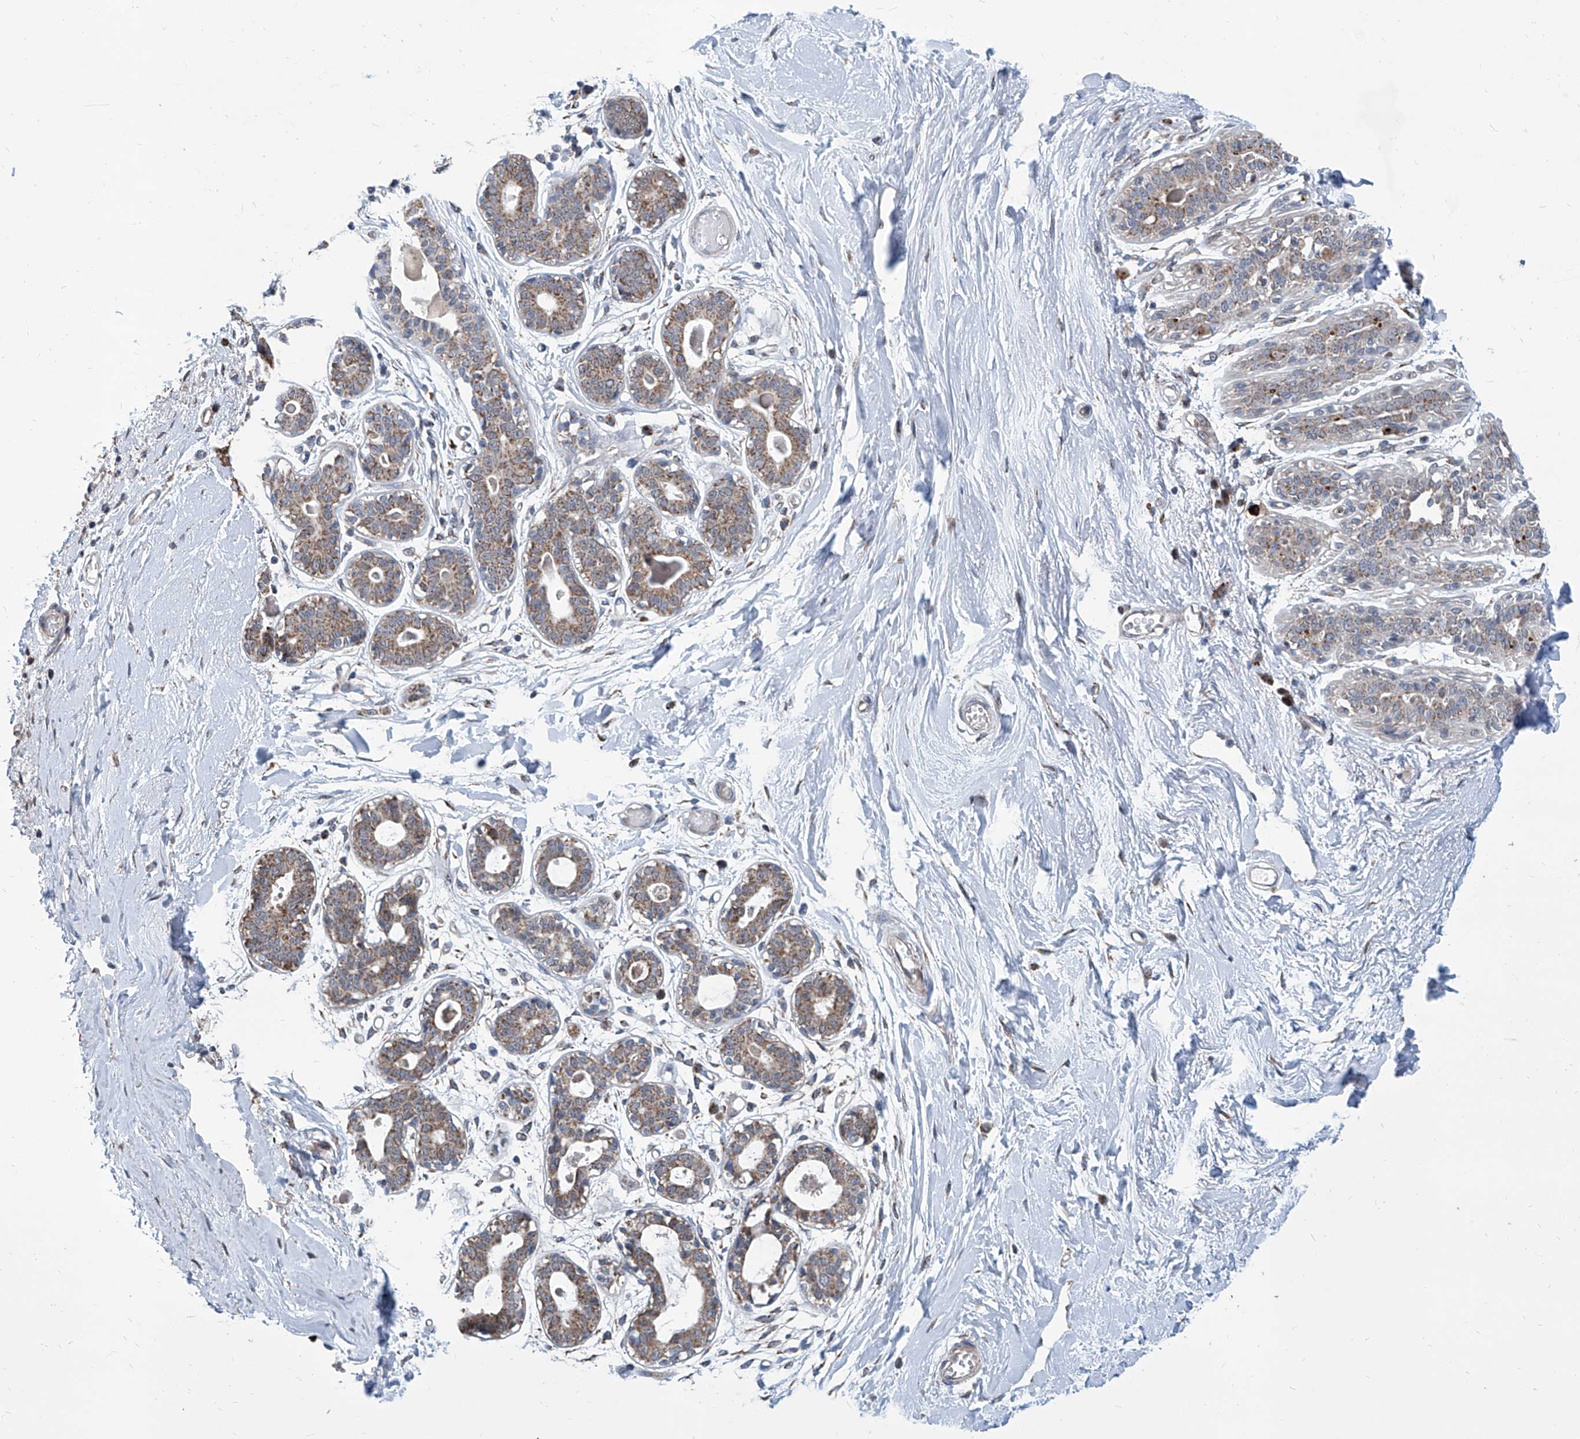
{"staining": {"intensity": "negative", "quantity": "none", "location": "none"}, "tissue": "breast", "cell_type": "Adipocytes", "image_type": "normal", "snomed": [{"axis": "morphology", "description": "Normal tissue, NOS"}, {"axis": "topography", "description": "Breast"}], "caption": "A histopathology image of breast stained for a protein reveals no brown staining in adipocytes.", "gene": "USP48", "patient": {"sex": "female", "age": 45}}